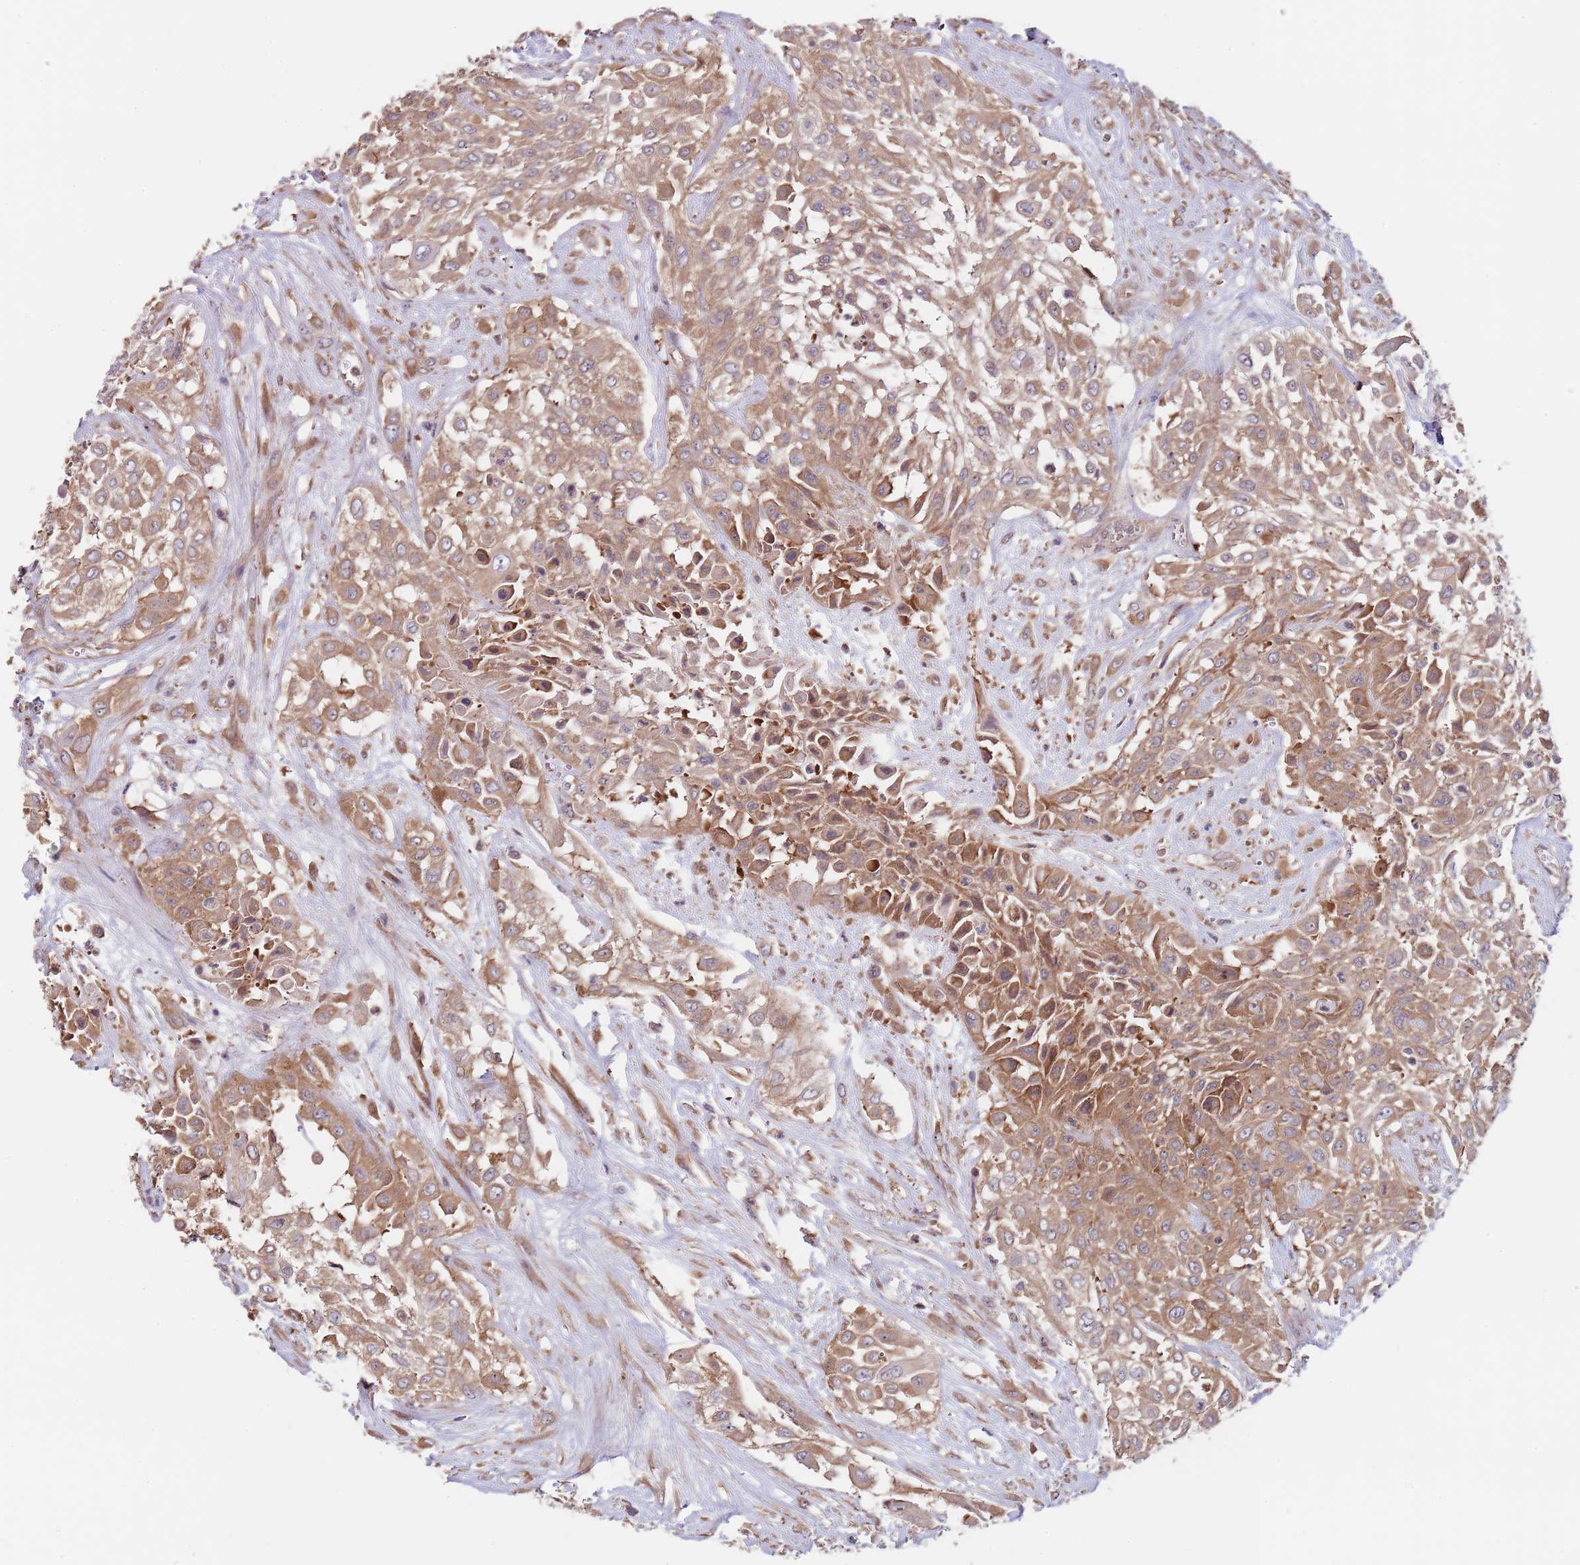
{"staining": {"intensity": "moderate", "quantity": ">75%", "location": "cytoplasmic/membranous"}, "tissue": "urothelial cancer", "cell_type": "Tumor cells", "image_type": "cancer", "snomed": [{"axis": "morphology", "description": "Urothelial carcinoma, High grade"}, {"axis": "topography", "description": "Urinary bladder"}], "caption": "This histopathology image demonstrates urothelial carcinoma (high-grade) stained with immunohistochemistry (IHC) to label a protein in brown. The cytoplasmic/membranous of tumor cells show moderate positivity for the protein. Nuclei are counter-stained blue.", "gene": "EIF3F", "patient": {"sex": "male", "age": 57}}